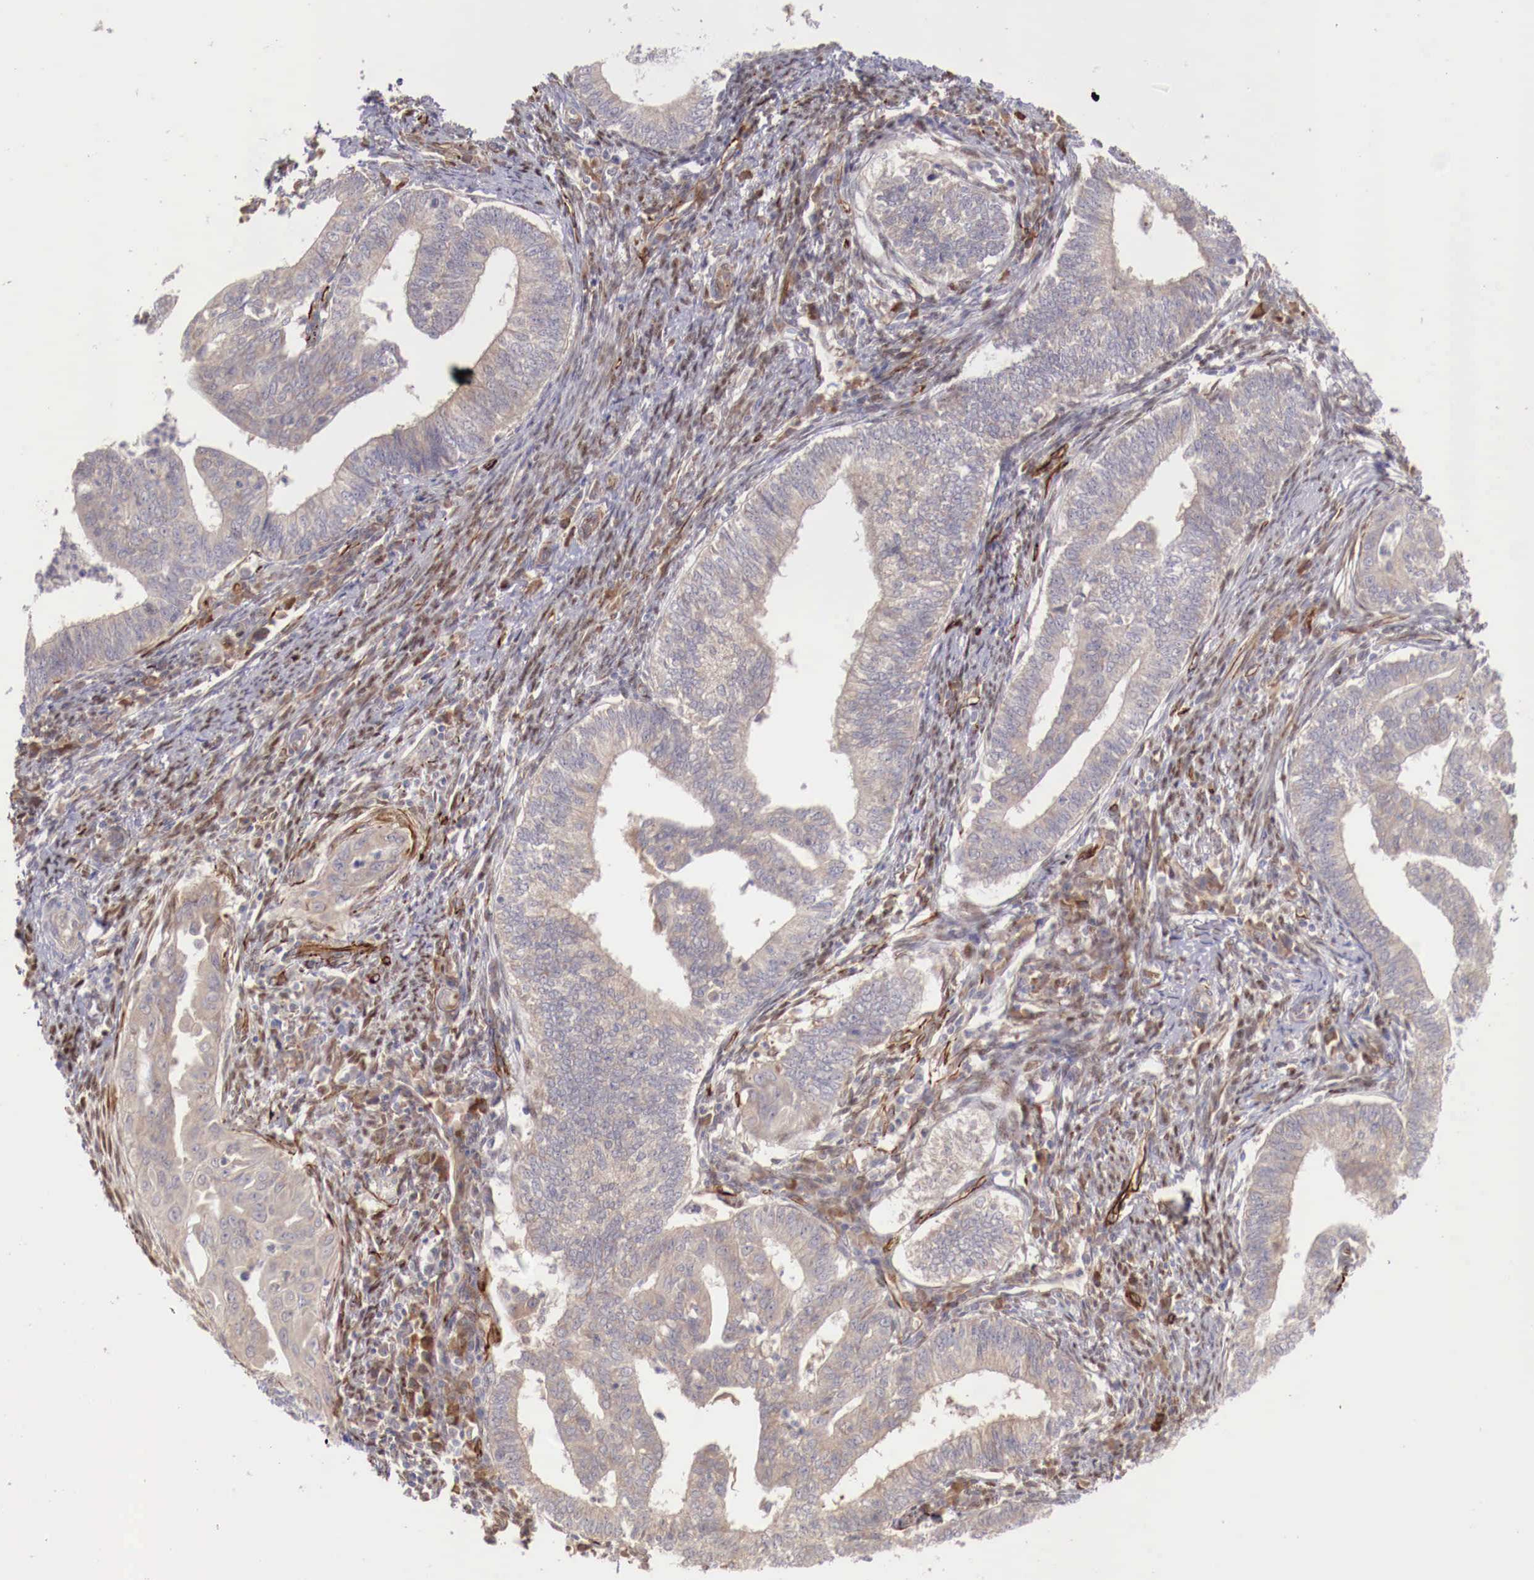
{"staining": {"intensity": "negative", "quantity": "none", "location": "none"}, "tissue": "endometrial cancer", "cell_type": "Tumor cells", "image_type": "cancer", "snomed": [{"axis": "morphology", "description": "Adenocarcinoma, NOS"}, {"axis": "topography", "description": "Endometrium"}], "caption": "This is an immunohistochemistry image of human endometrial adenocarcinoma. There is no expression in tumor cells.", "gene": "WT1", "patient": {"sex": "female", "age": 66}}